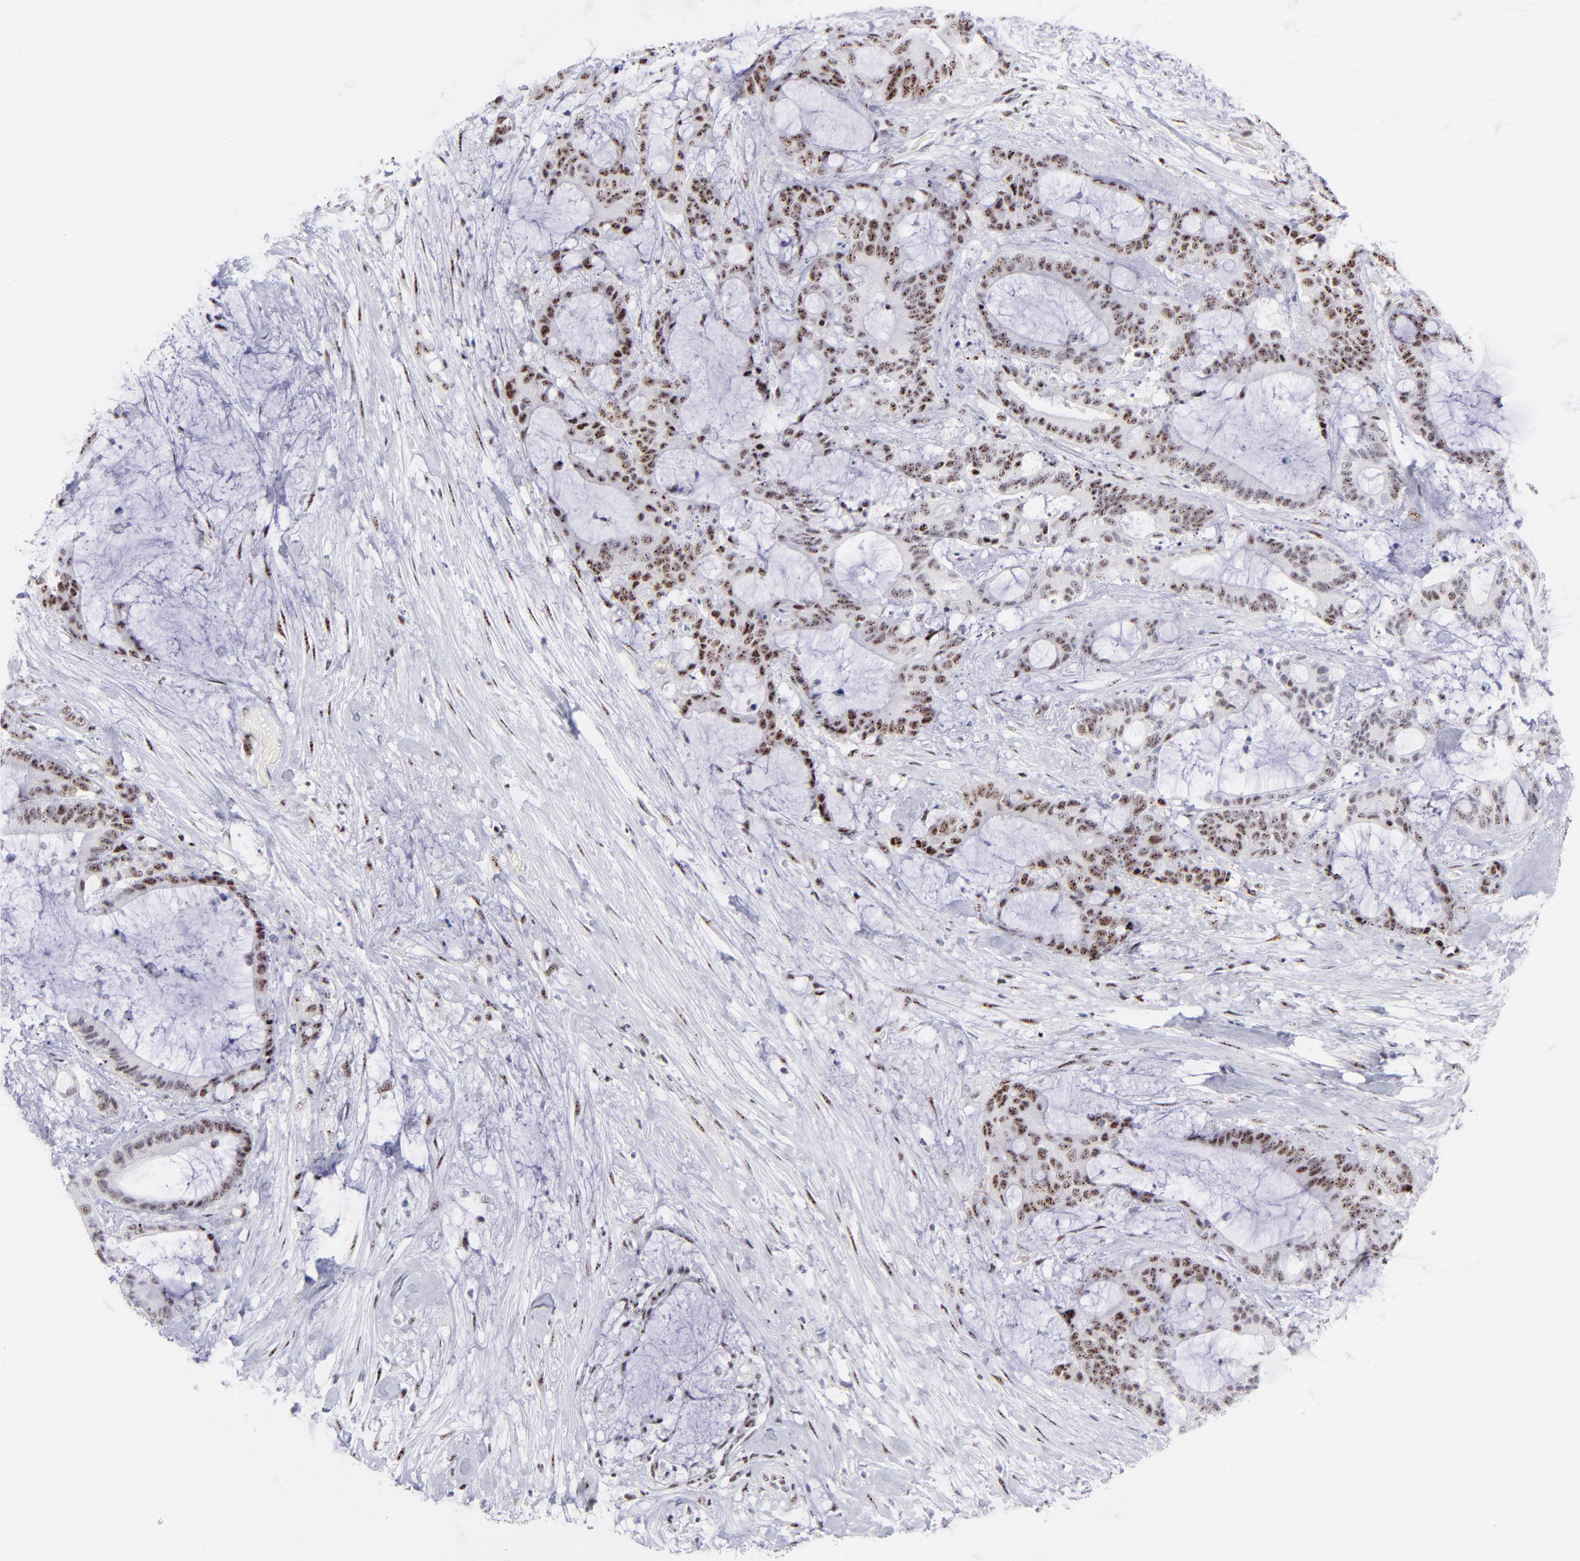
{"staining": {"intensity": "strong", "quantity": ">75%", "location": "nuclear"}, "tissue": "liver cancer", "cell_type": "Tumor cells", "image_type": "cancer", "snomed": [{"axis": "morphology", "description": "Cholangiocarcinoma"}, {"axis": "topography", "description": "Liver"}], "caption": "This photomicrograph demonstrates immunohistochemistry staining of human cholangiocarcinoma (liver), with high strong nuclear positivity in about >75% of tumor cells.", "gene": "CDC25C", "patient": {"sex": "female", "age": 73}}